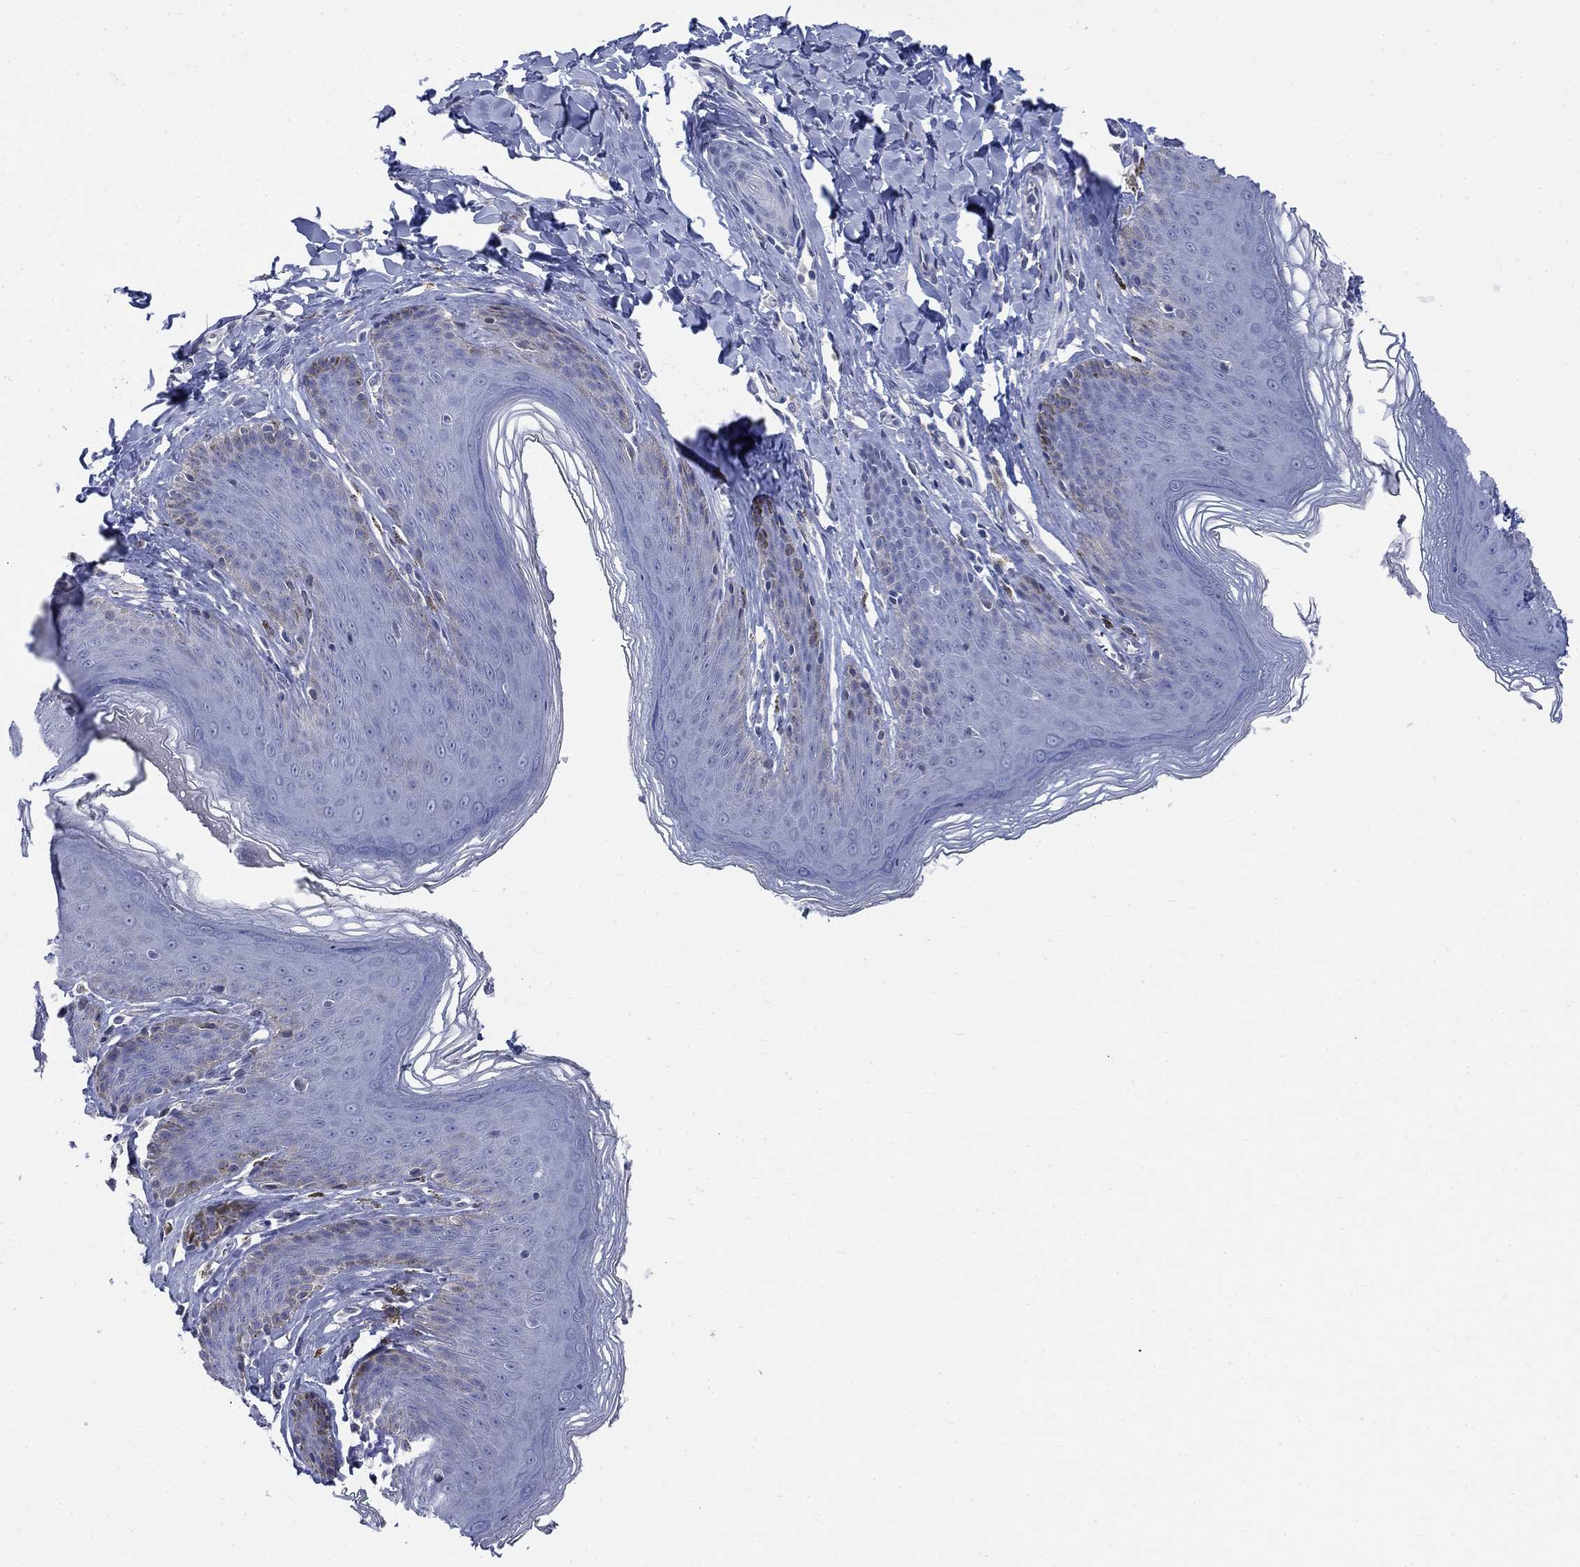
{"staining": {"intensity": "negative", "quantity": "none", "location": "none"}, "tissue": "skin", "cell_type": "Epidermal cells", "image_type": "normal", "snomed": [{"axis": "morphology", "description": "Normal tissue, NOS"}, {"axis": "topography", "description": "Vulva"}, {"axis": "topography", "description": "Peripheral nerve tissue"}], "caption": "A histopathology image of human skin is negative for staining in epidermal cells.", "gene": "EGFLAM", "patient": {"sex": "female", "age": 66}}